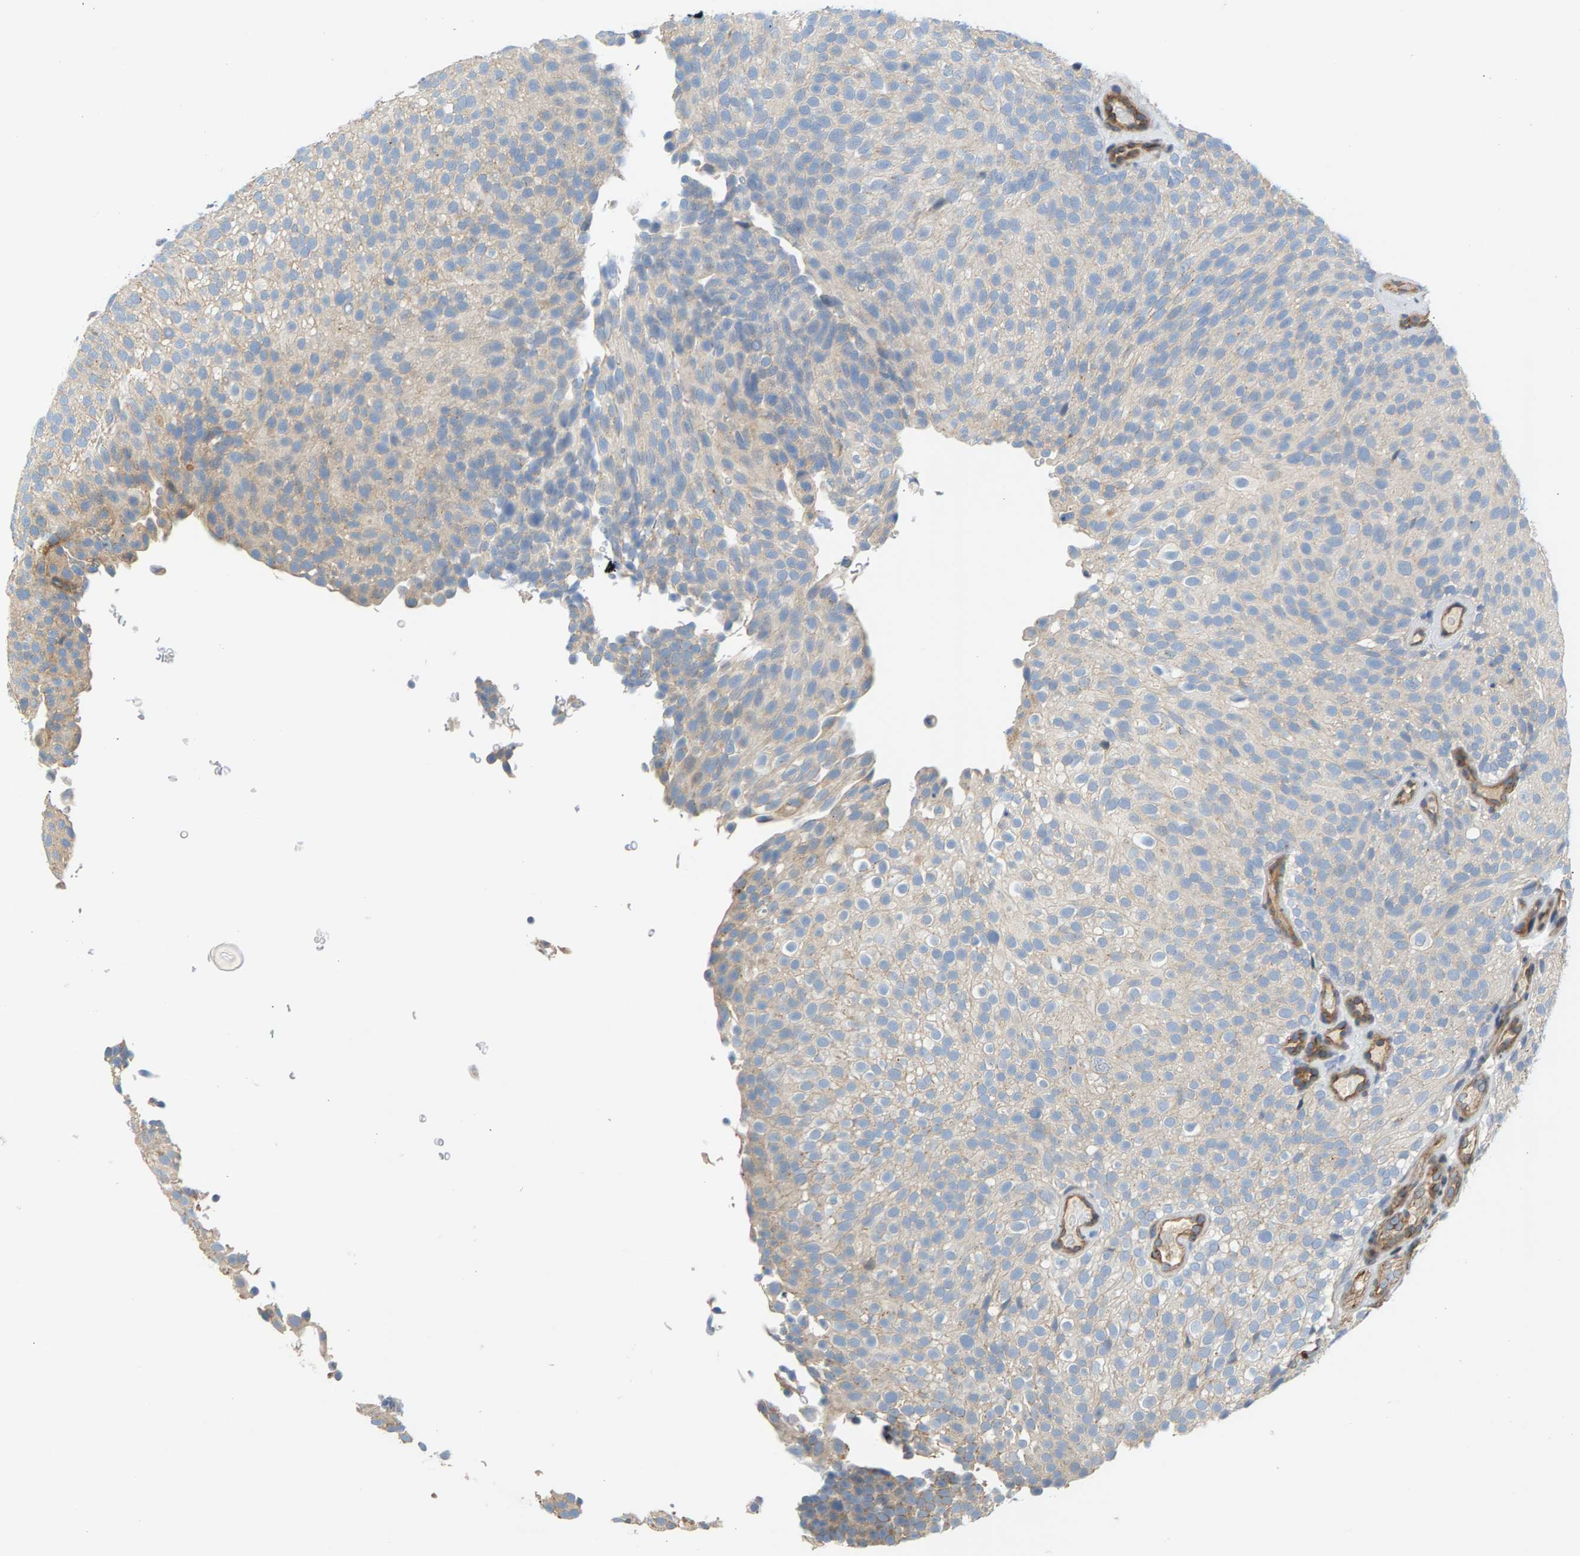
{"staining": {"intensity": "weak", "quantity": "25%-75%", "location": "cytoplasmic/membranous"}, "tissue": "urothelial cancer", "cell_type": "Tumor cells", "image_type": "cancer", "snomed": [{"axis": "morphology", "description": "Urothelial carcinoma, Low grade"}, {"axis": "topography", "description": "Urinary bladder"}], "caption": "Urothelial cancer was stained to show a protein in brown. There is low levels of weak cytoplasmic/membranous staining in about 25%-75% of tumor cells.", "gene": "KRTAP27-1", "patient": {"sex": "male", "age": 78}}